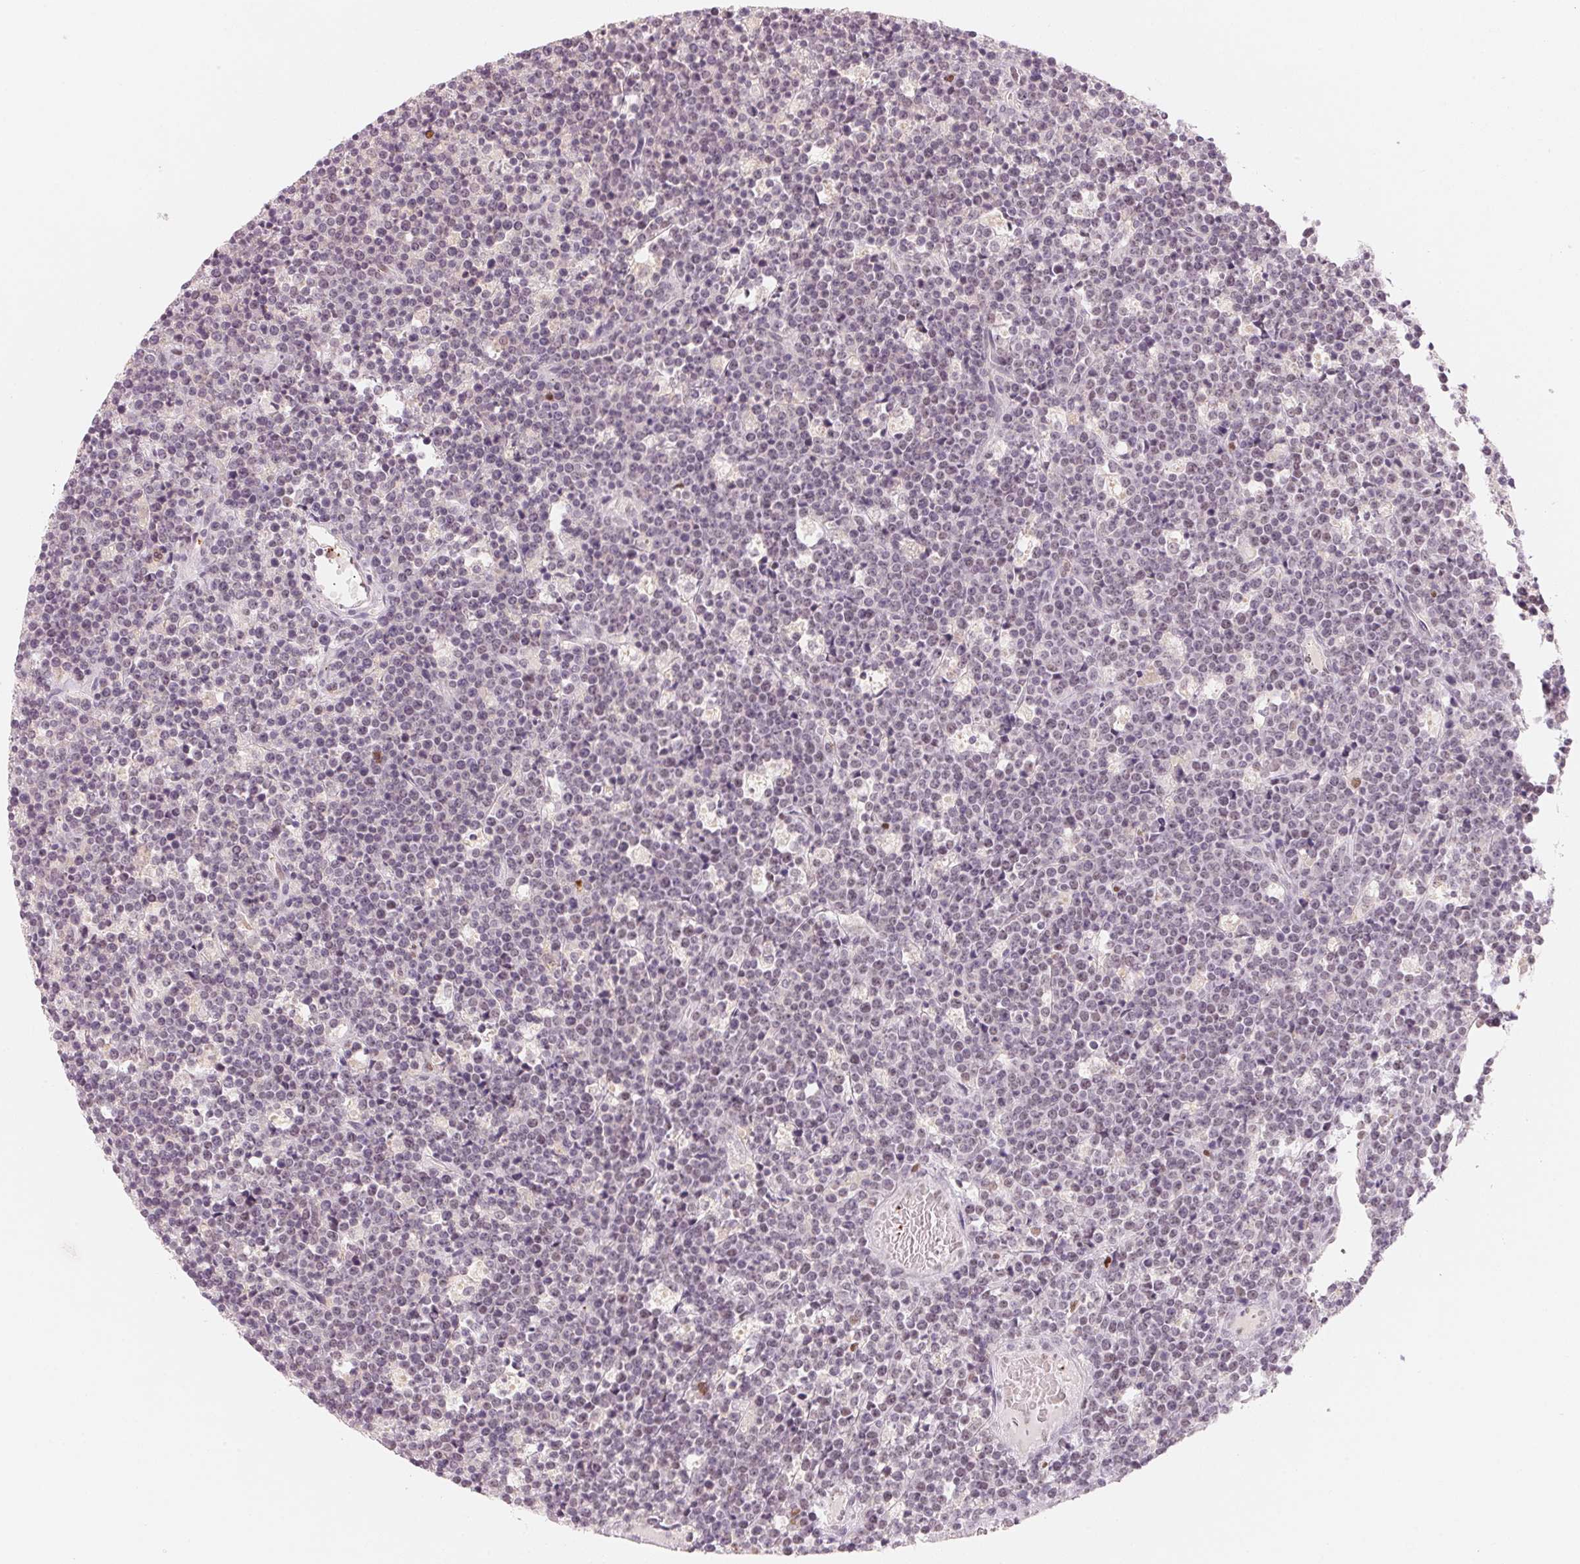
{"staining": {"intensity": "negative", "quantity": "none", "location": "none"}, "tissue": "lymphoma", "cell_type": "Tumor cells", "image_type": "cancer", "snomed": [{"axis": "morphology", "description": "Malignant lymphoma, non-Hodgkin's type, High grade"}, {"axis": "topography", "description": "Ovary"}], "caption": "An immunohistochemistry (IHC) micrograph of high-grade malignant lymphoma, non-Hodgkin's type is shown. There is no staining in tumor cells of high-grade malignant lymphoma, non-Hodgkin's type.", "gene": "ARHGAP22", "patient": {"sex": "female", "age": 56}}